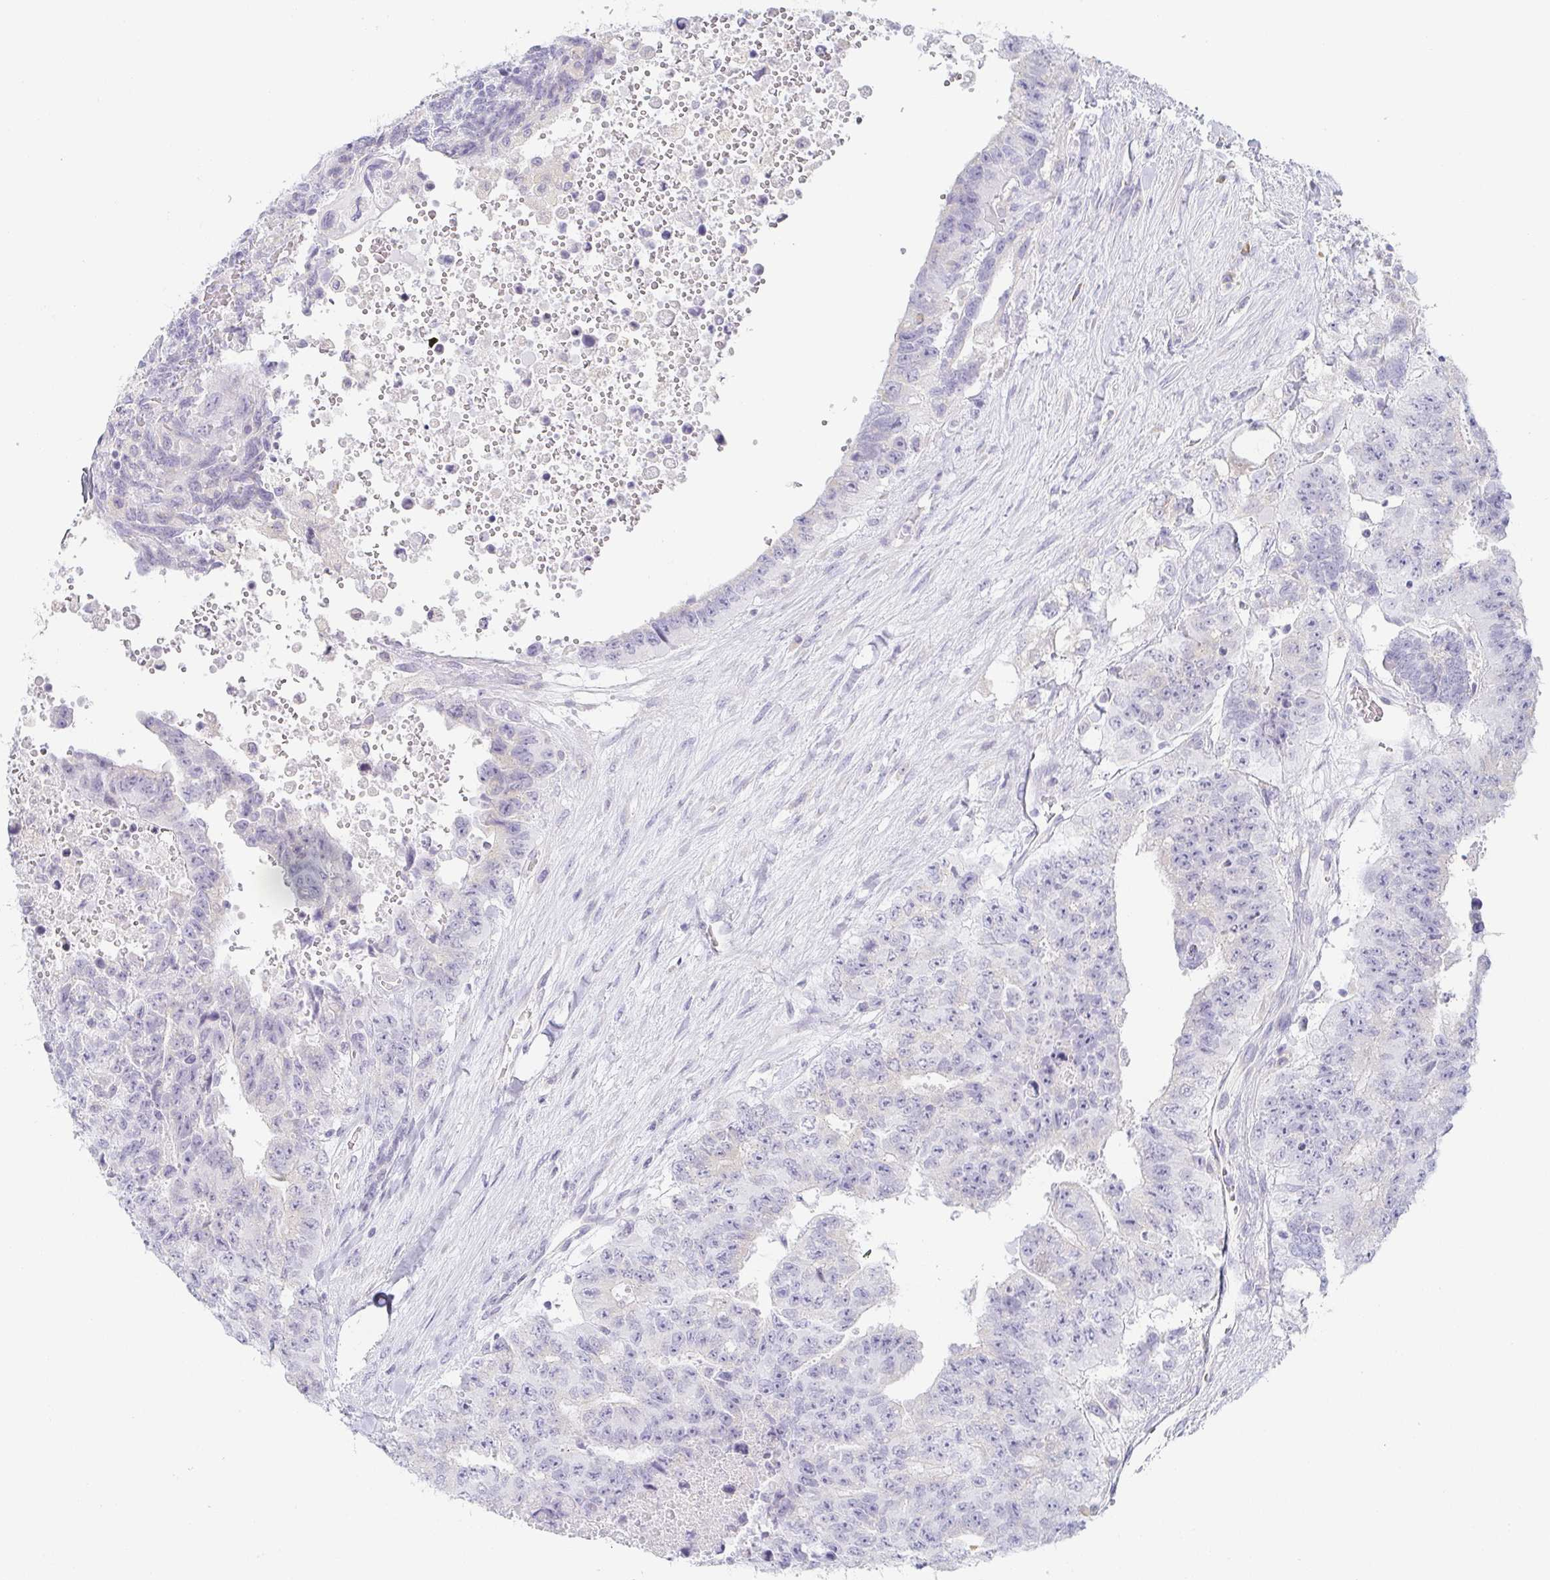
{"staining": {"intensity": "negative", "quantity": "none", "location": "none"}, "tissue": "testis cancer", "cell_type": "Tumor cells", "image_type": "cancer", "snomed": [{"axis": "morphology", "description": "Carcinoma, Embryonal, NOS"}, {"axis": "topography", "description": "Testis"}], "caption": "Immunohistochemical staining of human testis cancer shows no significant staining in tumor cells.", "gene": "PRR27", "patient": {"sex": "male", "age": 24}}